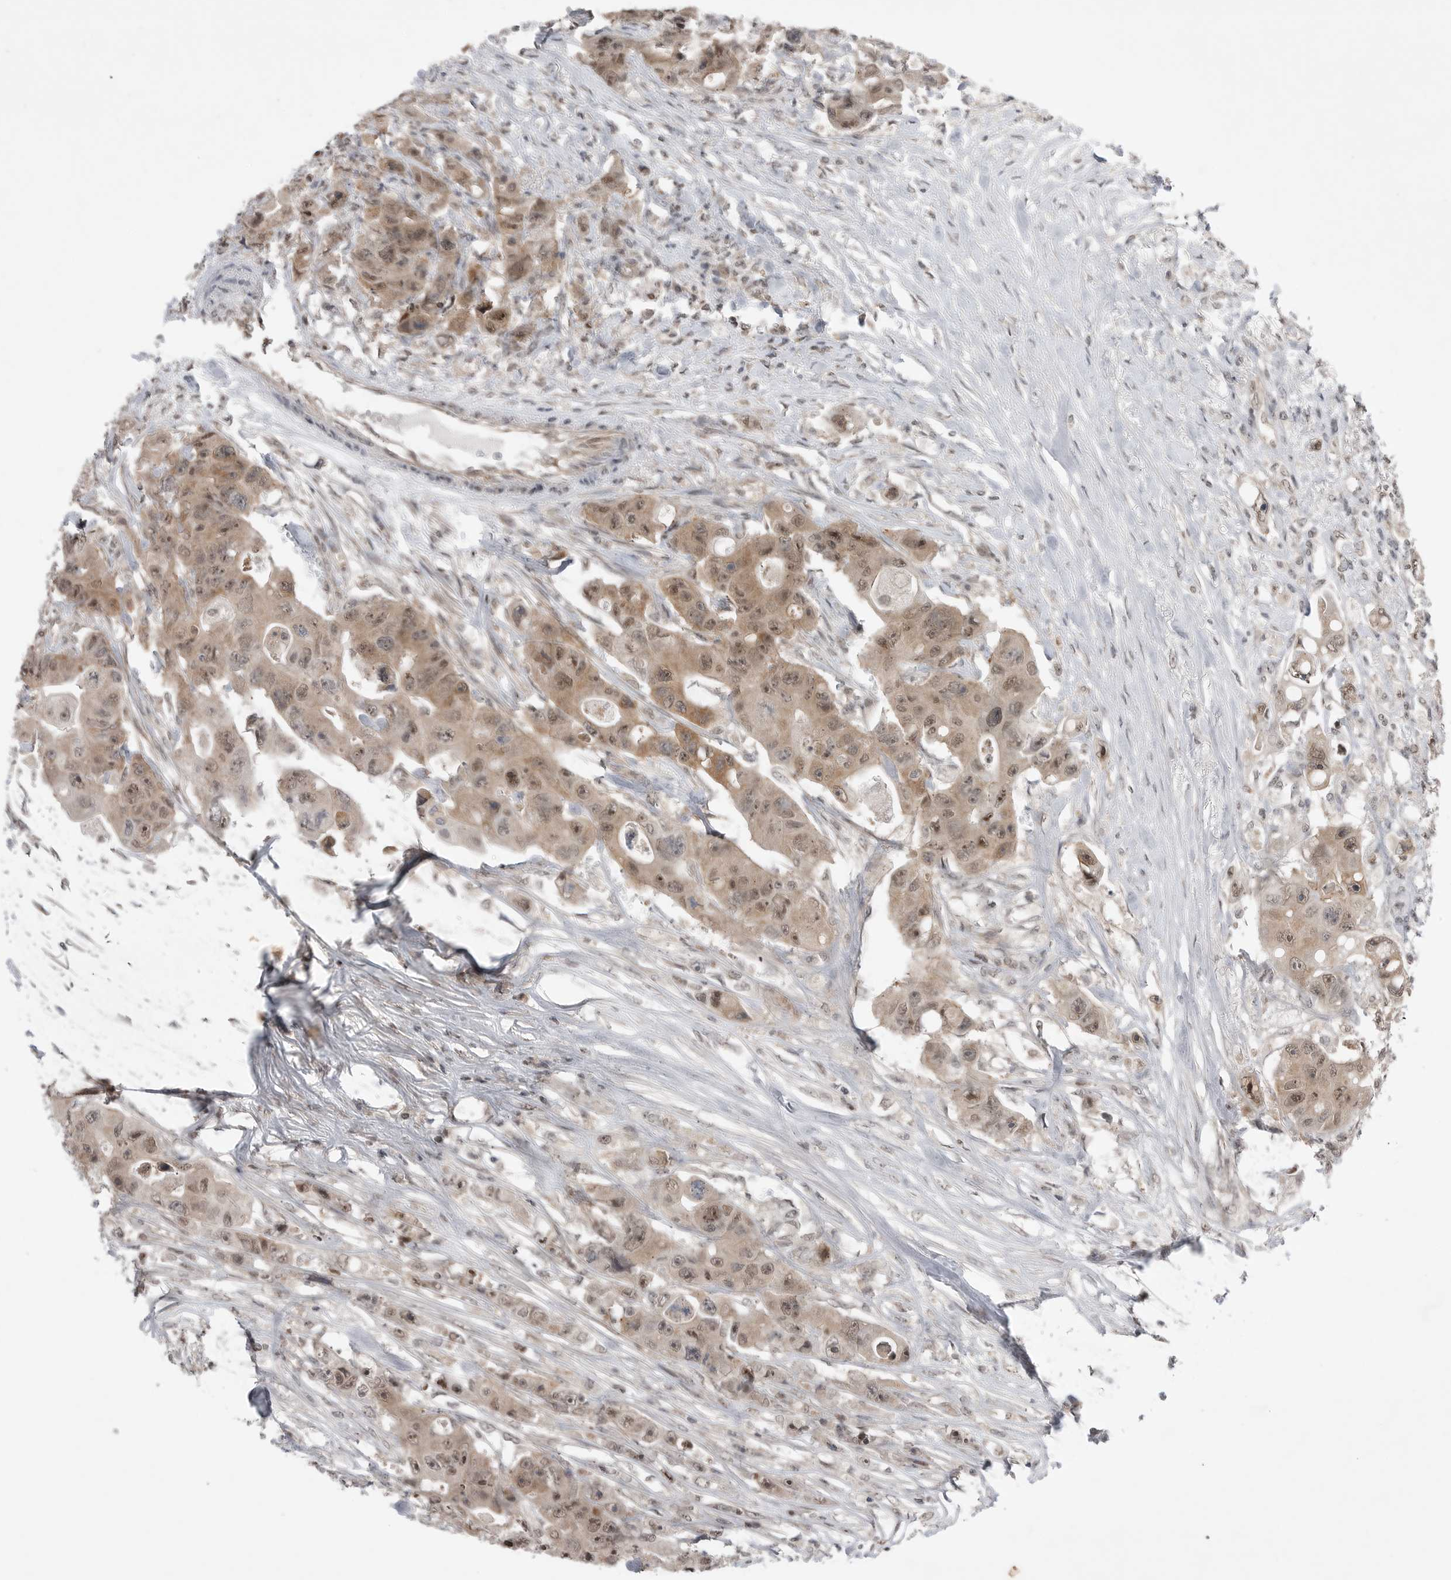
{"staining": {"intensity": "moderate", "quantity": ">75%", "location": "cytoplasmic/membranous,nuclear"}, "tissue": "colorectal cancer", "cell_type": "Tumor cells", "image_type": "cancer", "snomed": [{"axis": "morphology", "description": "Adenocarcinoma, NOS"}, {"axis": "topography", "description": "Colon"}], "caption": "A brown stain labels moderate cytoplasmic/membranous and nuclear positivity of a protein in human colorectal adenocarcinoma tumor cells. Nuclei are stained in blue.", "gene": "NTAQ1", "patient": {"sex": "female", "age": 46}}